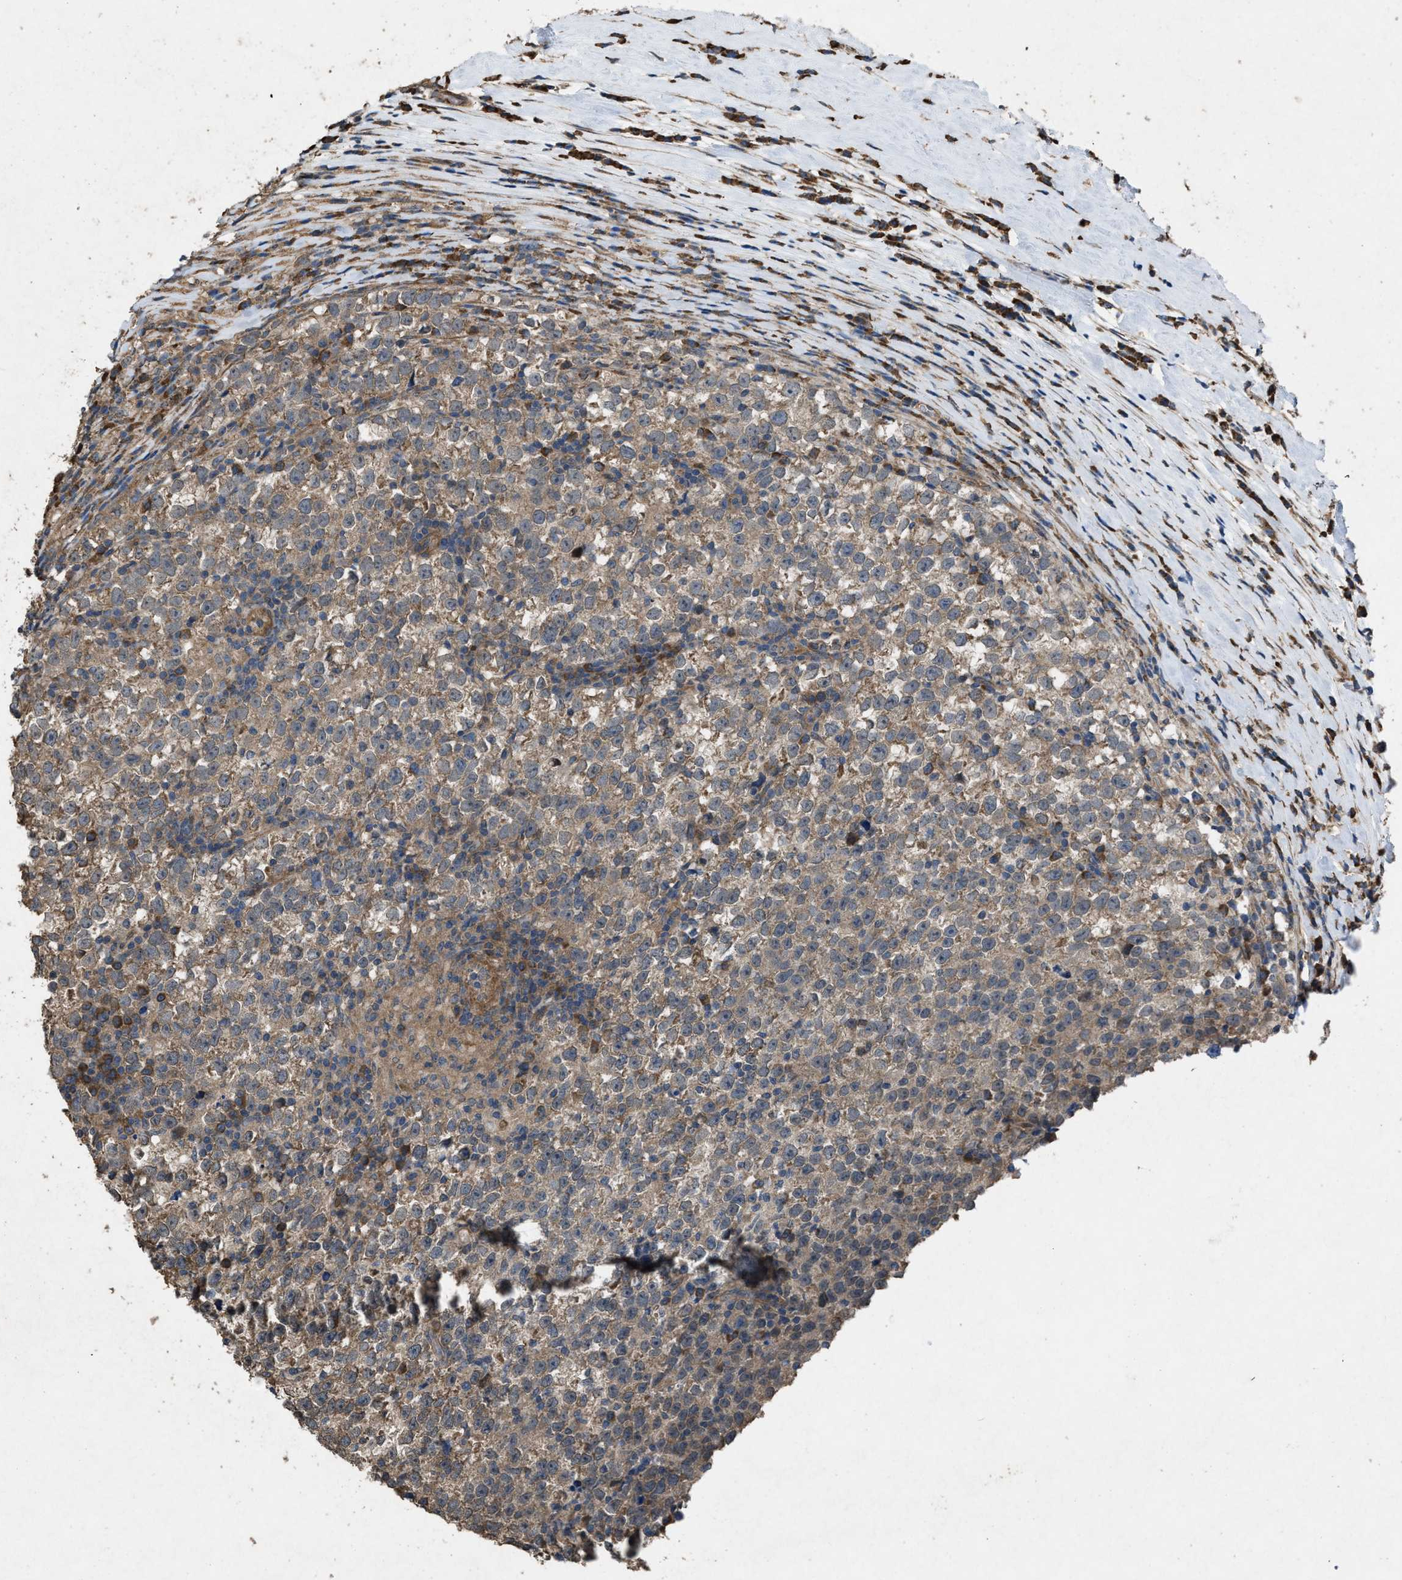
{"staining": {"intensity": "moderate", "quantity": ">75%", "location": "cytoplasmic/membranous"}, "tissue": "testis cancer", "cell_type": "Tumor cells", "image_type": "cancer", "snomed": [{"axis": "morphology", "description": "Normal tissue, NOS"}, {"axis": "morphology", "description": "Seminoma, NOS"}, {"axis": "topography", "description": "Testis"}], "caption": "This histopathology image shows testis cancer (seminoma) stained with IHC to label a protein in brown. The cytoplasmic/membranous of tumor cells show moderate positivity for the protein. Nuclei are counter-stained blue.", "gene": "ARL6", "patient": {"sex": "male", "age": 43}}